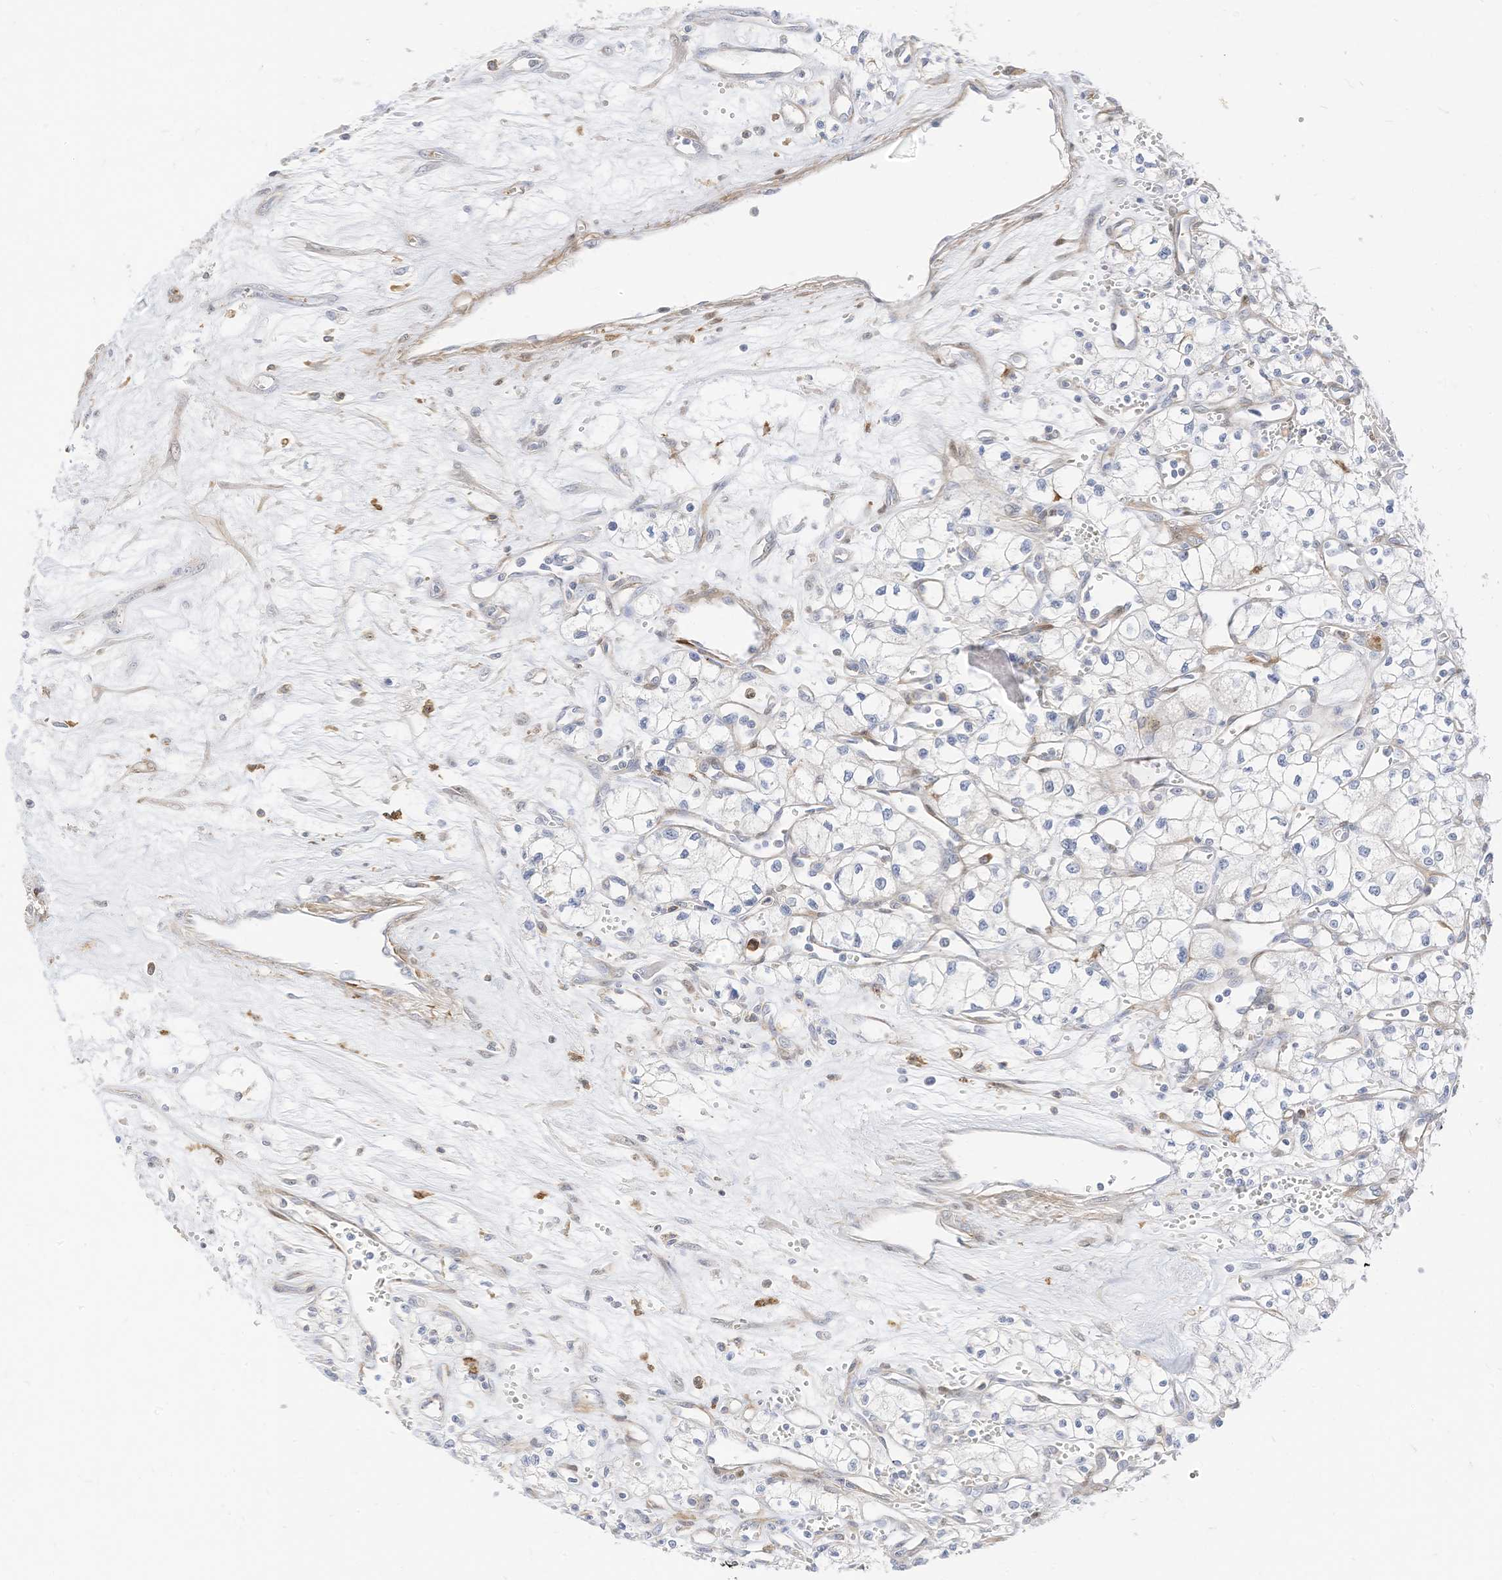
{"staining": {"intensity": "negative", "quantity": "none", "location": "none"}, "tissue": "renal cancer", "cell_type": "Tumor cells", "image_type": "cancer", "snomed": [{"axis": "morphology", "description": "Adenocarcinoma, NOS"}, {"axis": "topography", "description": "Kidney"}], "caption": "Immunohistochemical staining of renal adenocarcinoma shows no significant expression in tumor cells.", "gene": "ATP13A1", "patient": {"sex": "male", "age": 59}}